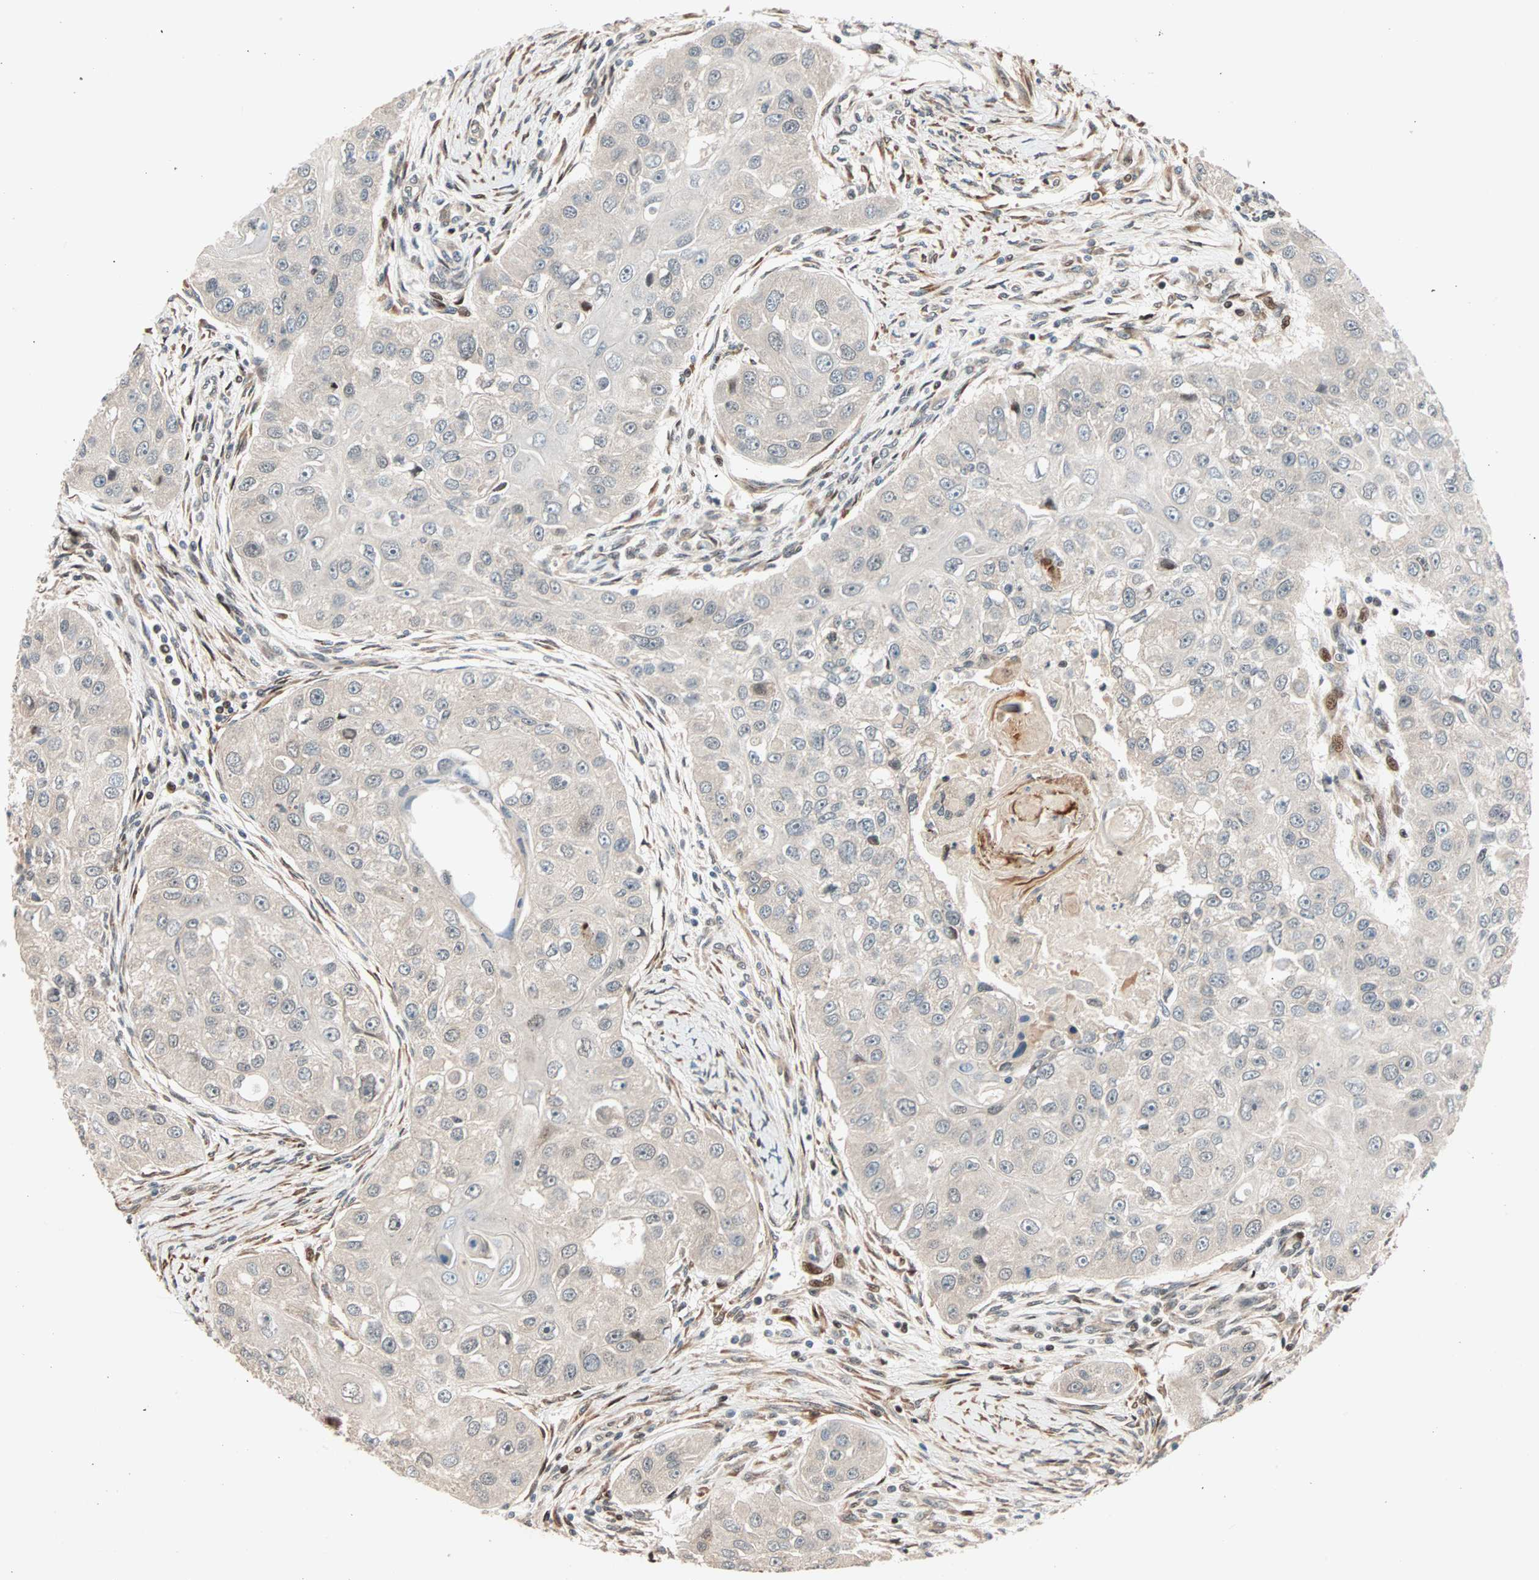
{"staining": {"intensity": "weak", "quantity": ">75%", "location": "cytoplasmic/membranous"}, "tissue": "head and neck cancer", "cell_type": "Tumor cells", "image_type": "cancer", "snomed": [{"axis": "morphology", "description": "Normal tissue, NOS"}, {"axis": "morphology", "description": "Squamous cell carcinoma, NOS"}, {"axis": "topography", "description": "Skeletal muscle"}, {"axis": "topography", "description": "Head-Neck"}], "caption": "IHC micrograph of human head and neck cancer stained for a protein (brown), which reveals low levels of weak cytoplasmic/membranous positivity in approximately >75% of tumor cells.", "gene": "HECW1", "patient": {"sex": "male", "age": 51}}